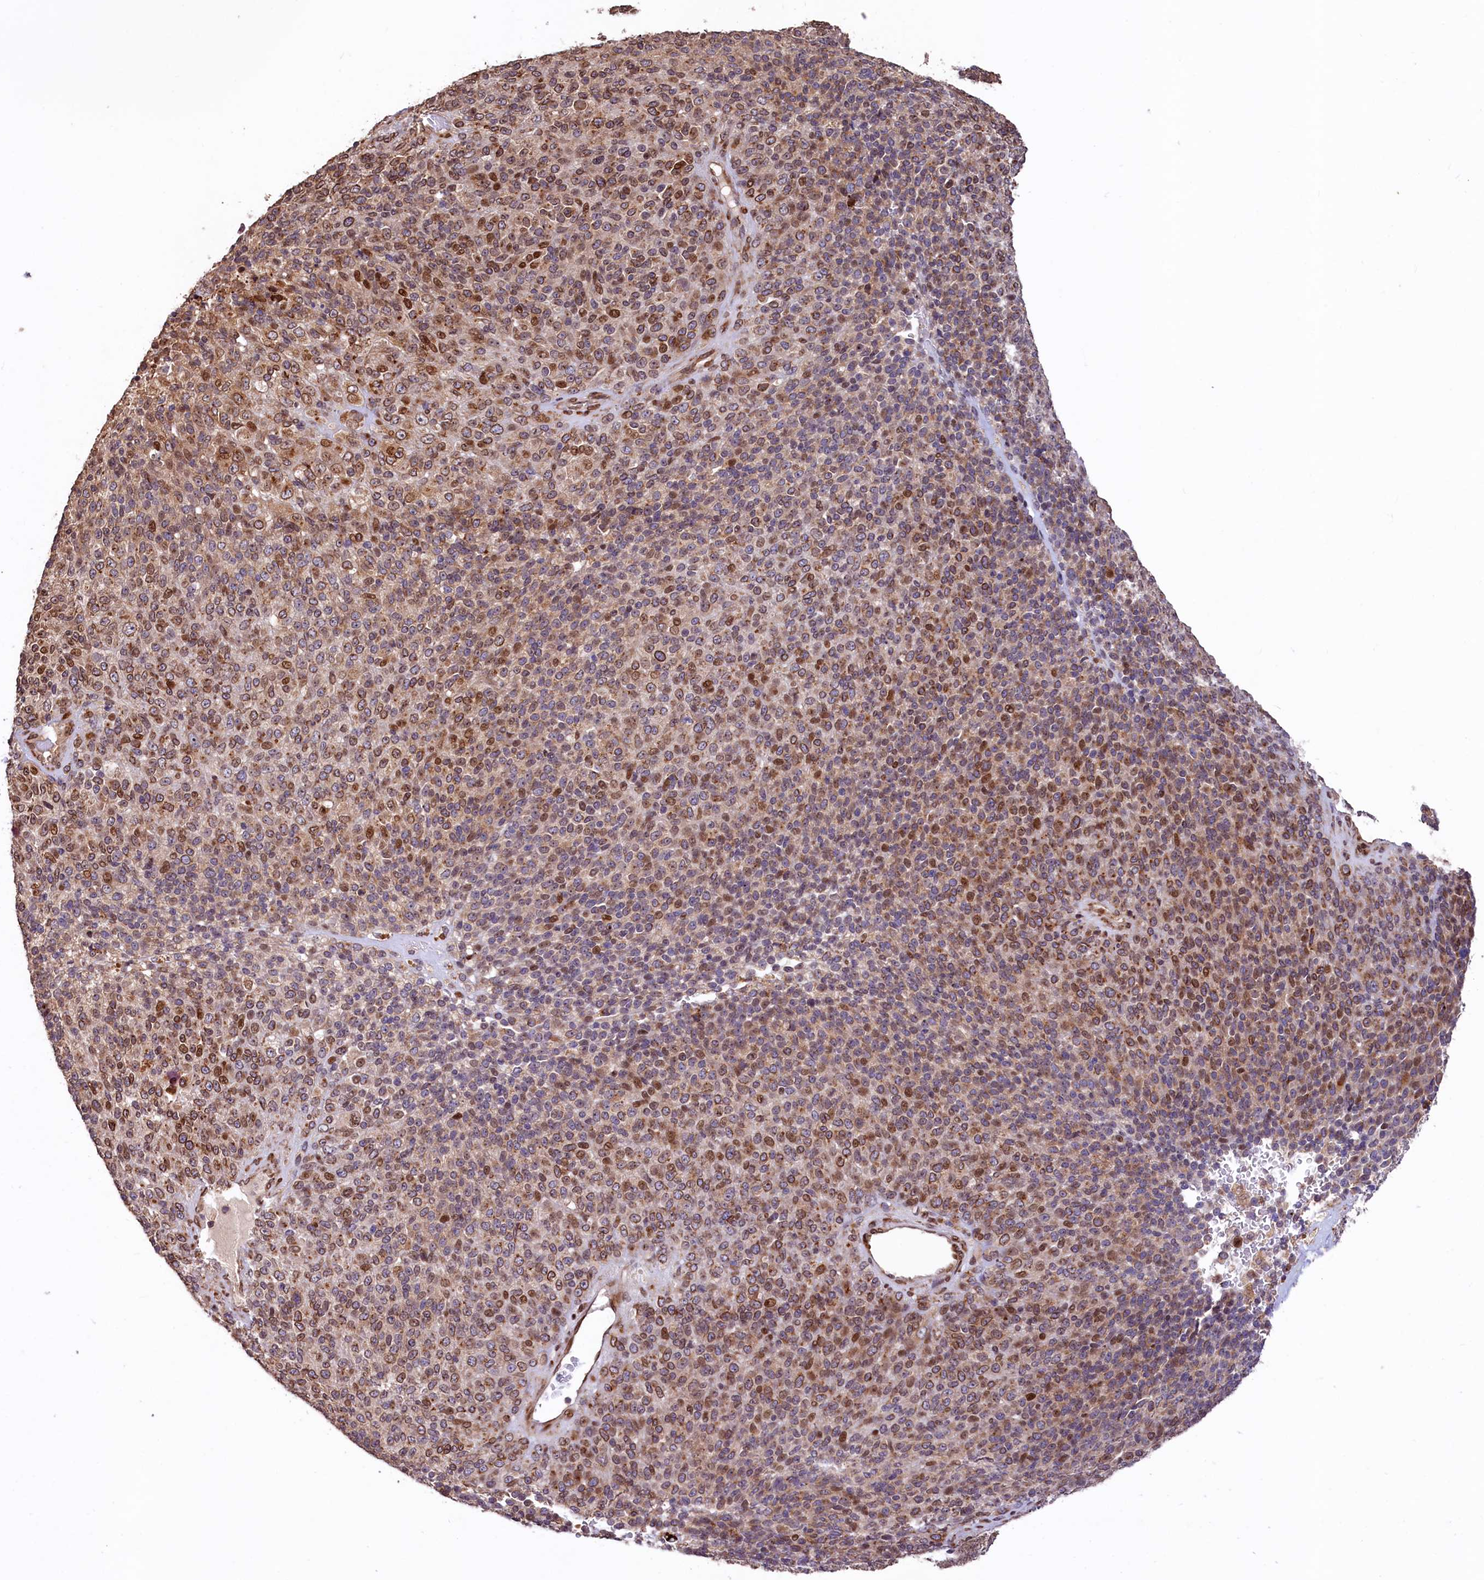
{"staining": {"intensity": "moderate", "quantity": "25%-75%", "location": "cytoplasmic/membranous,nuclear"}, "tissue": "melanoma", "cell_type": "Tumor cells", "image_type": "cancer", "snomed": [{"axis": "morphology", "description": "Malignant melanoma, Metastatic site"}, {"axis": "topography", "description": "Brain"}], "caption": "Immunohistochemical staining of human melanoma exhibits medium levels of moderate cytoplasmic/membranous and nuclear staining in about 25%-75% of tumor cells. (Brightfield microscopy of DAB IHC at high magnification).", "gene": "C5orf15", "patient": {"sex": "female", "age": 56}}